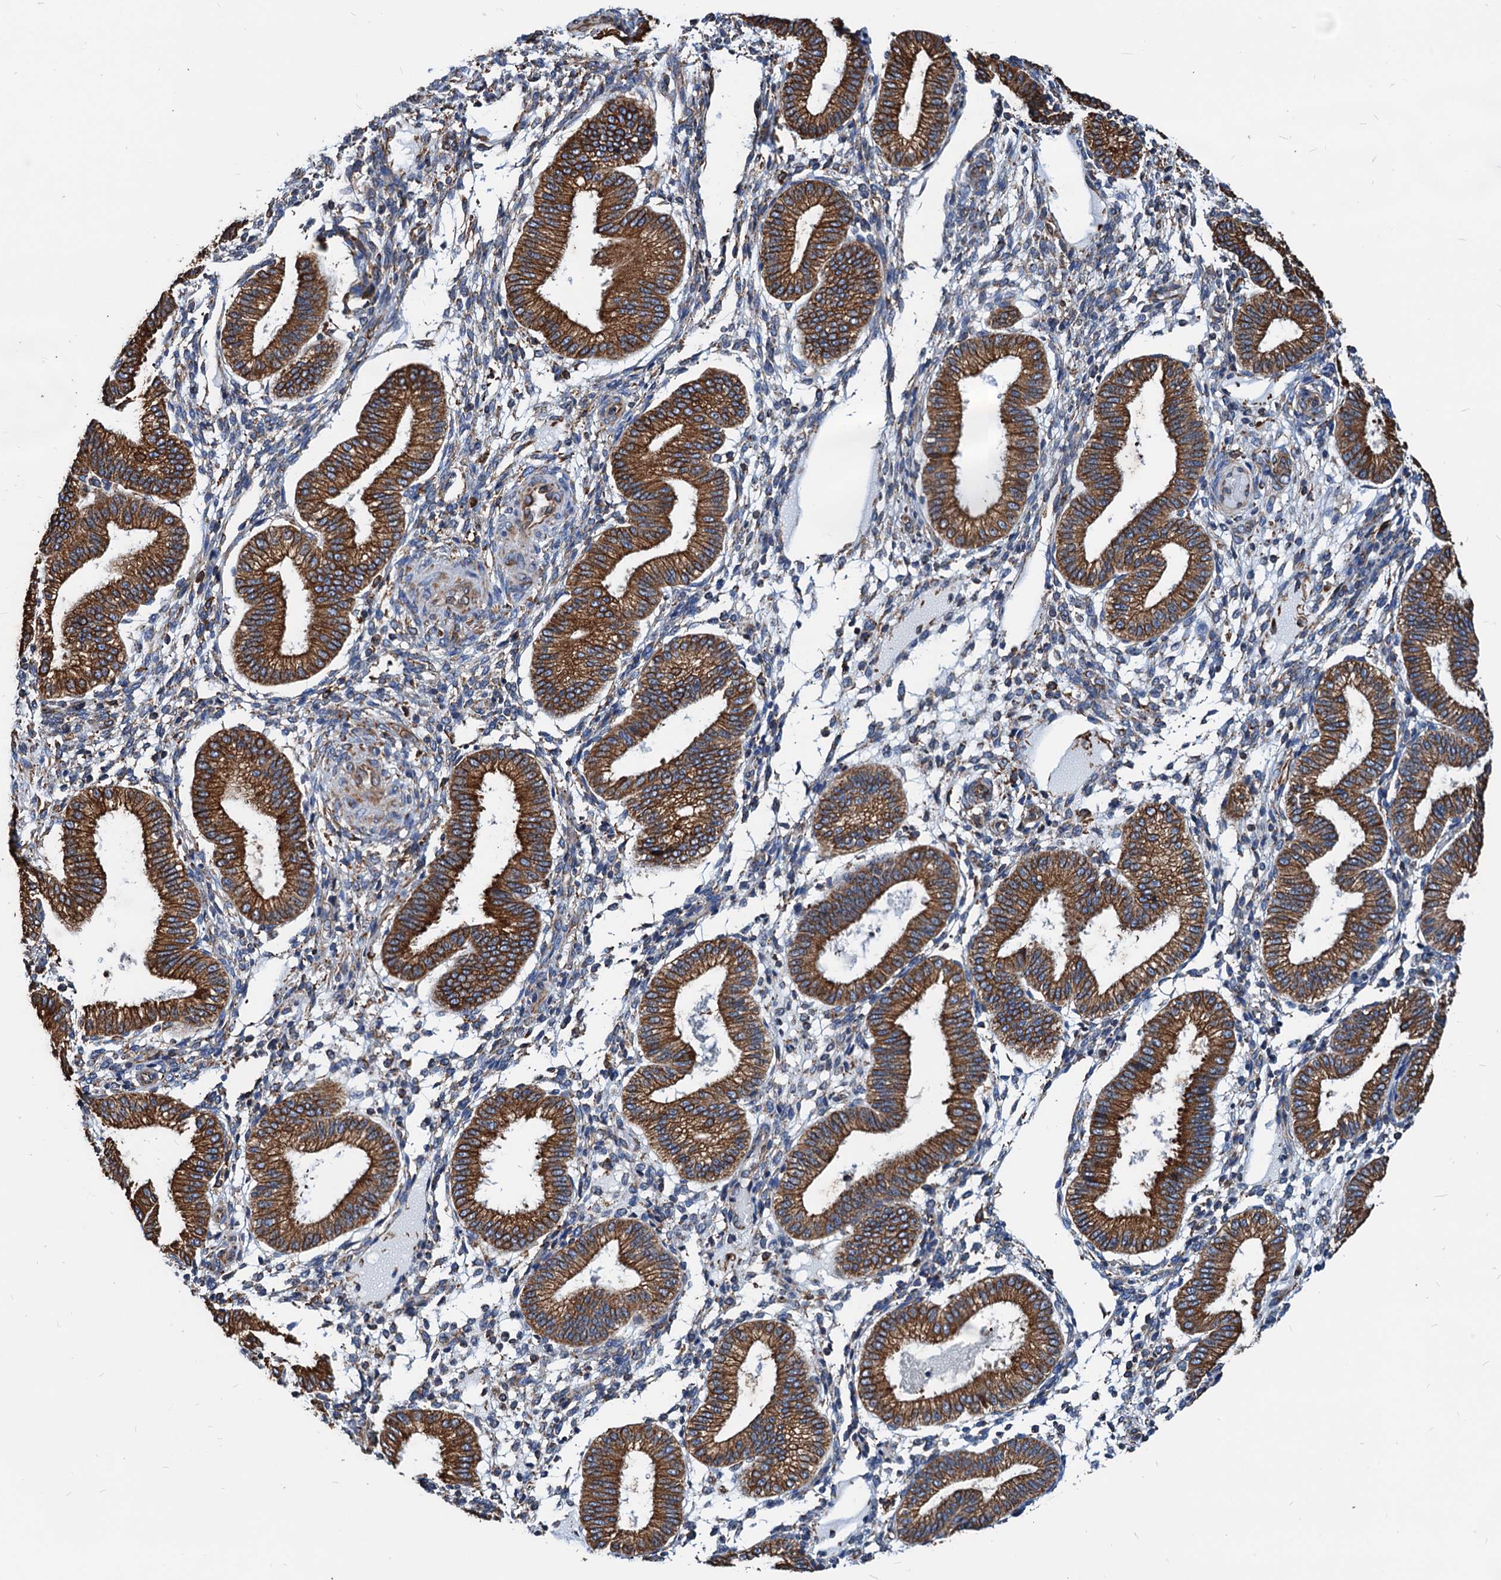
{"staining": {"intensity": "weak", "quantity": "25%-75%", "location": "cytoplasmic/membranous"}, "tissue": "endometrium", "cell_type": "Cells in endometrial stroma", "image_type": "normal", "snomed": [{"axis": "morphology", "description": "Normal tissue, NOS"}, {"axis": "topography", "description": "Endometrium"}], "caption": "Immunohistochemistry histopathology image of unremarkable human endometrium stained for a protein (brown), which shows low levels of weak cytoplasmic/membranous staining in approximately 25%-75% of cells in endometrial stroma.", "gene": "HSPA5", "patient": {"sex": "female", "age": 39}}